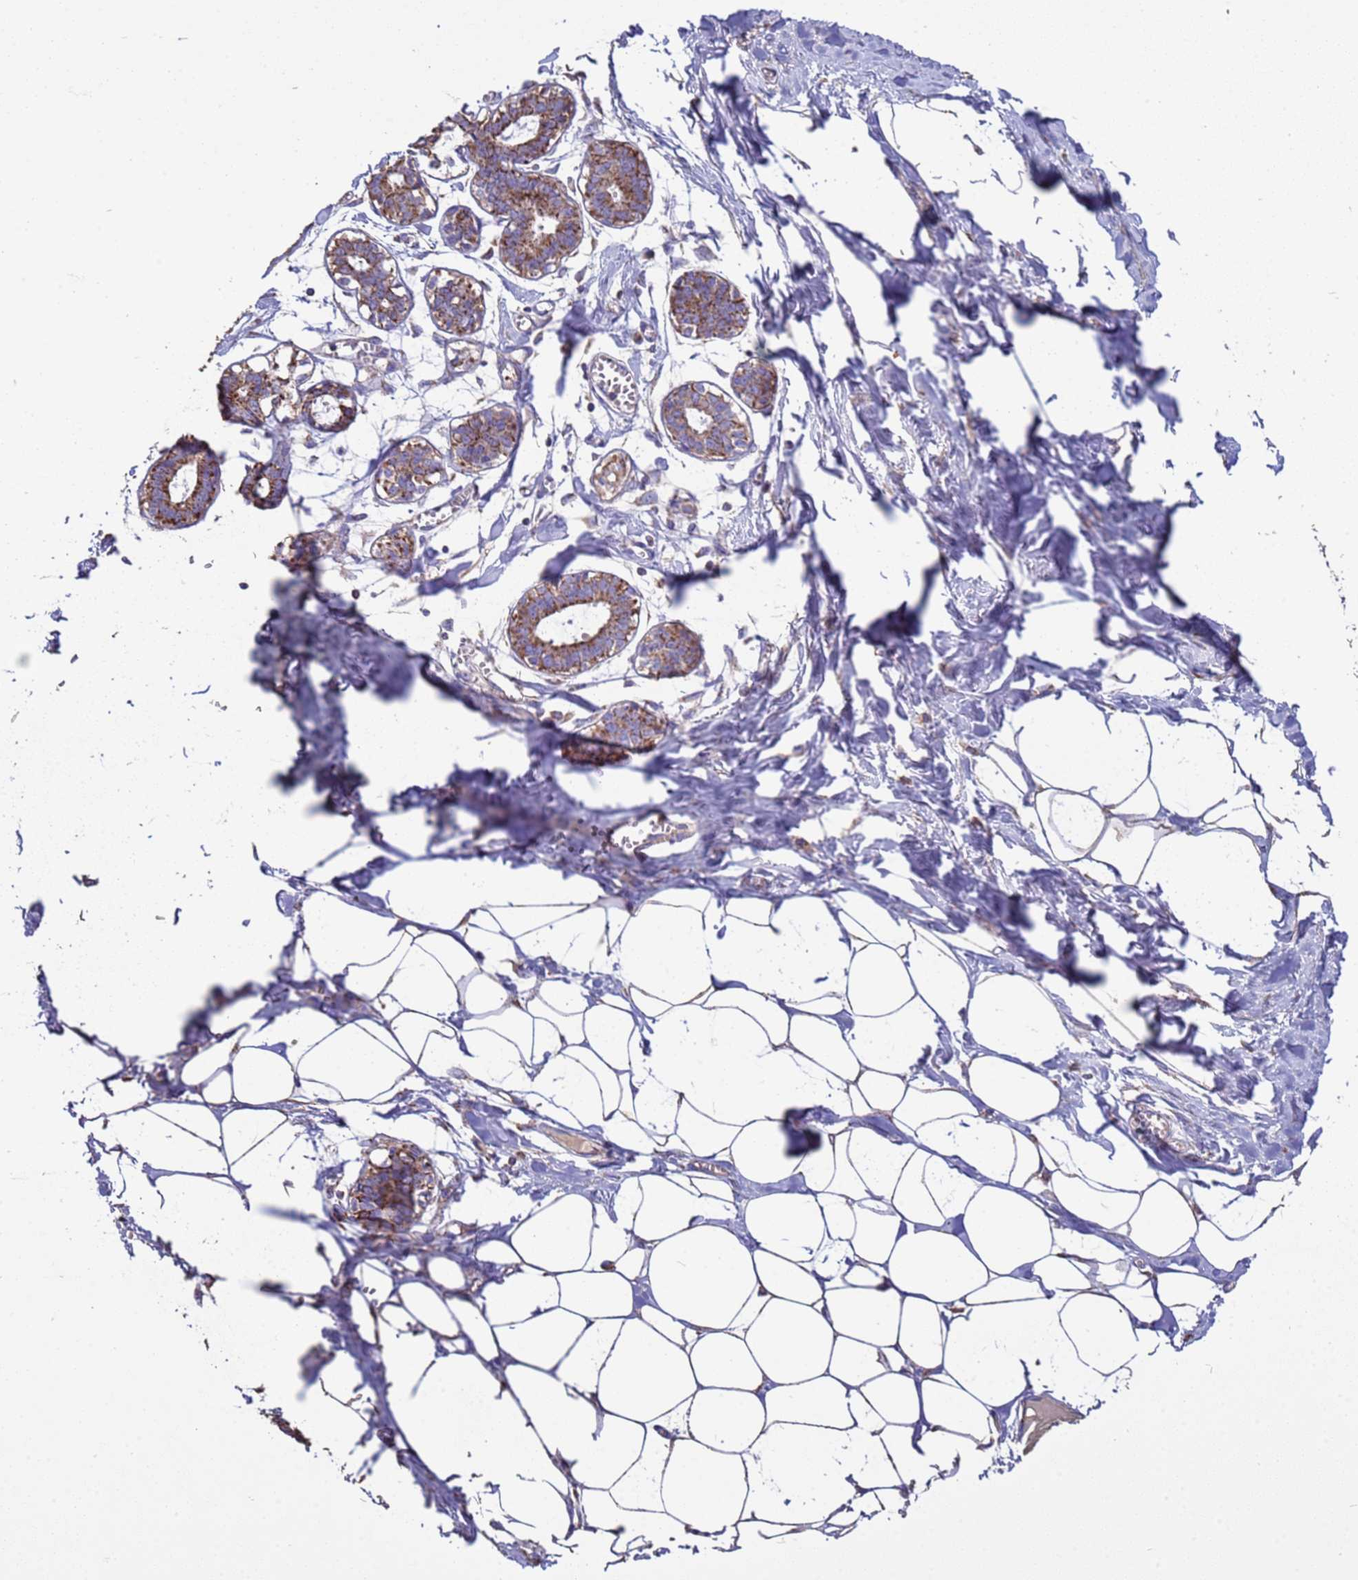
{"staining": {"intensity": "negative", "quantity": "none", "location": "none"}, "tissue": "breast", "cell_type": "Adipocytes", "image_type": "normal", "snomed": [{"axis": "morphology", "description": "Normal tissue, NOS"}, {"axis": "topography", "description": "Breast"}], "caption": "Immunohistochemical staining of benign human breast displays no significant staining in adipocytes.", "gene": "ZNFX1", "patient": {"sex": "female", "age": 27}}